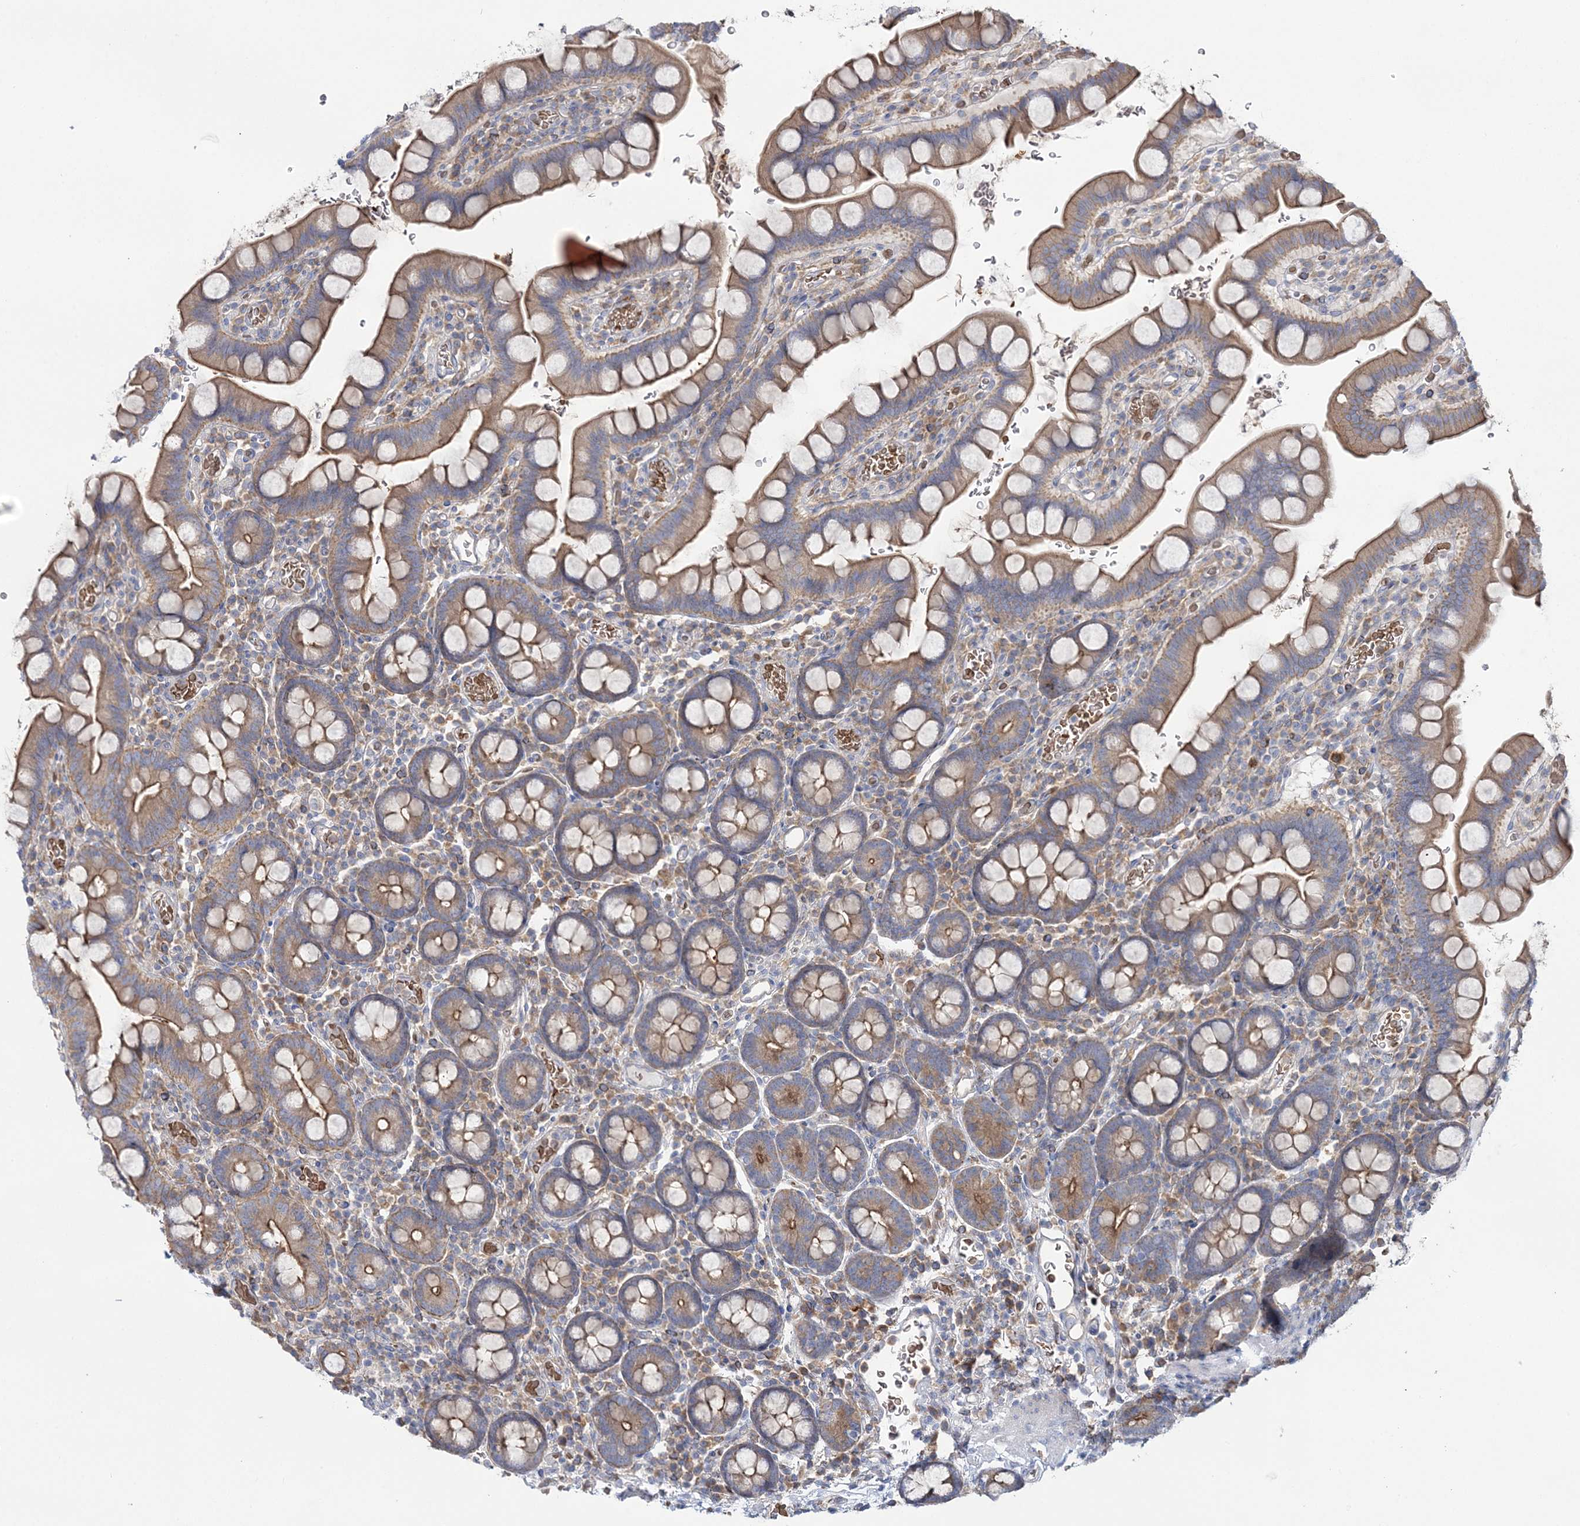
{"staining": {"intensity": "moderate", "quantity": "25%-75%", "location": "cytoplasmic/membranous"}, "tissue": "small intestine", "cell_type": "Glandular cells", "image_type": "normal", "snomed": [{"axis": "morphology", "description": "Normal tissue, NOS"}, {"axis": "topography", "description": "Stomach, upper"}, {"axis": "topography", "description": "Stomach, lower"}, {"axis": "topography", "description": "Small intestine"}], "caption": "Immunohistochemistry (IHC) (DAB (3,3'-diaminobenzidine)) staining of benign small intestine reveals moderate cytoplasmic/membranous protein expression in about 25%-75% of glandular cells. (Stains: DAB in brown, nuclei in blue, Microscopy: brightfield microscopy at high magnification).", "gene": "ATP11B", "patient": {"sex": "male", "age": 68}}